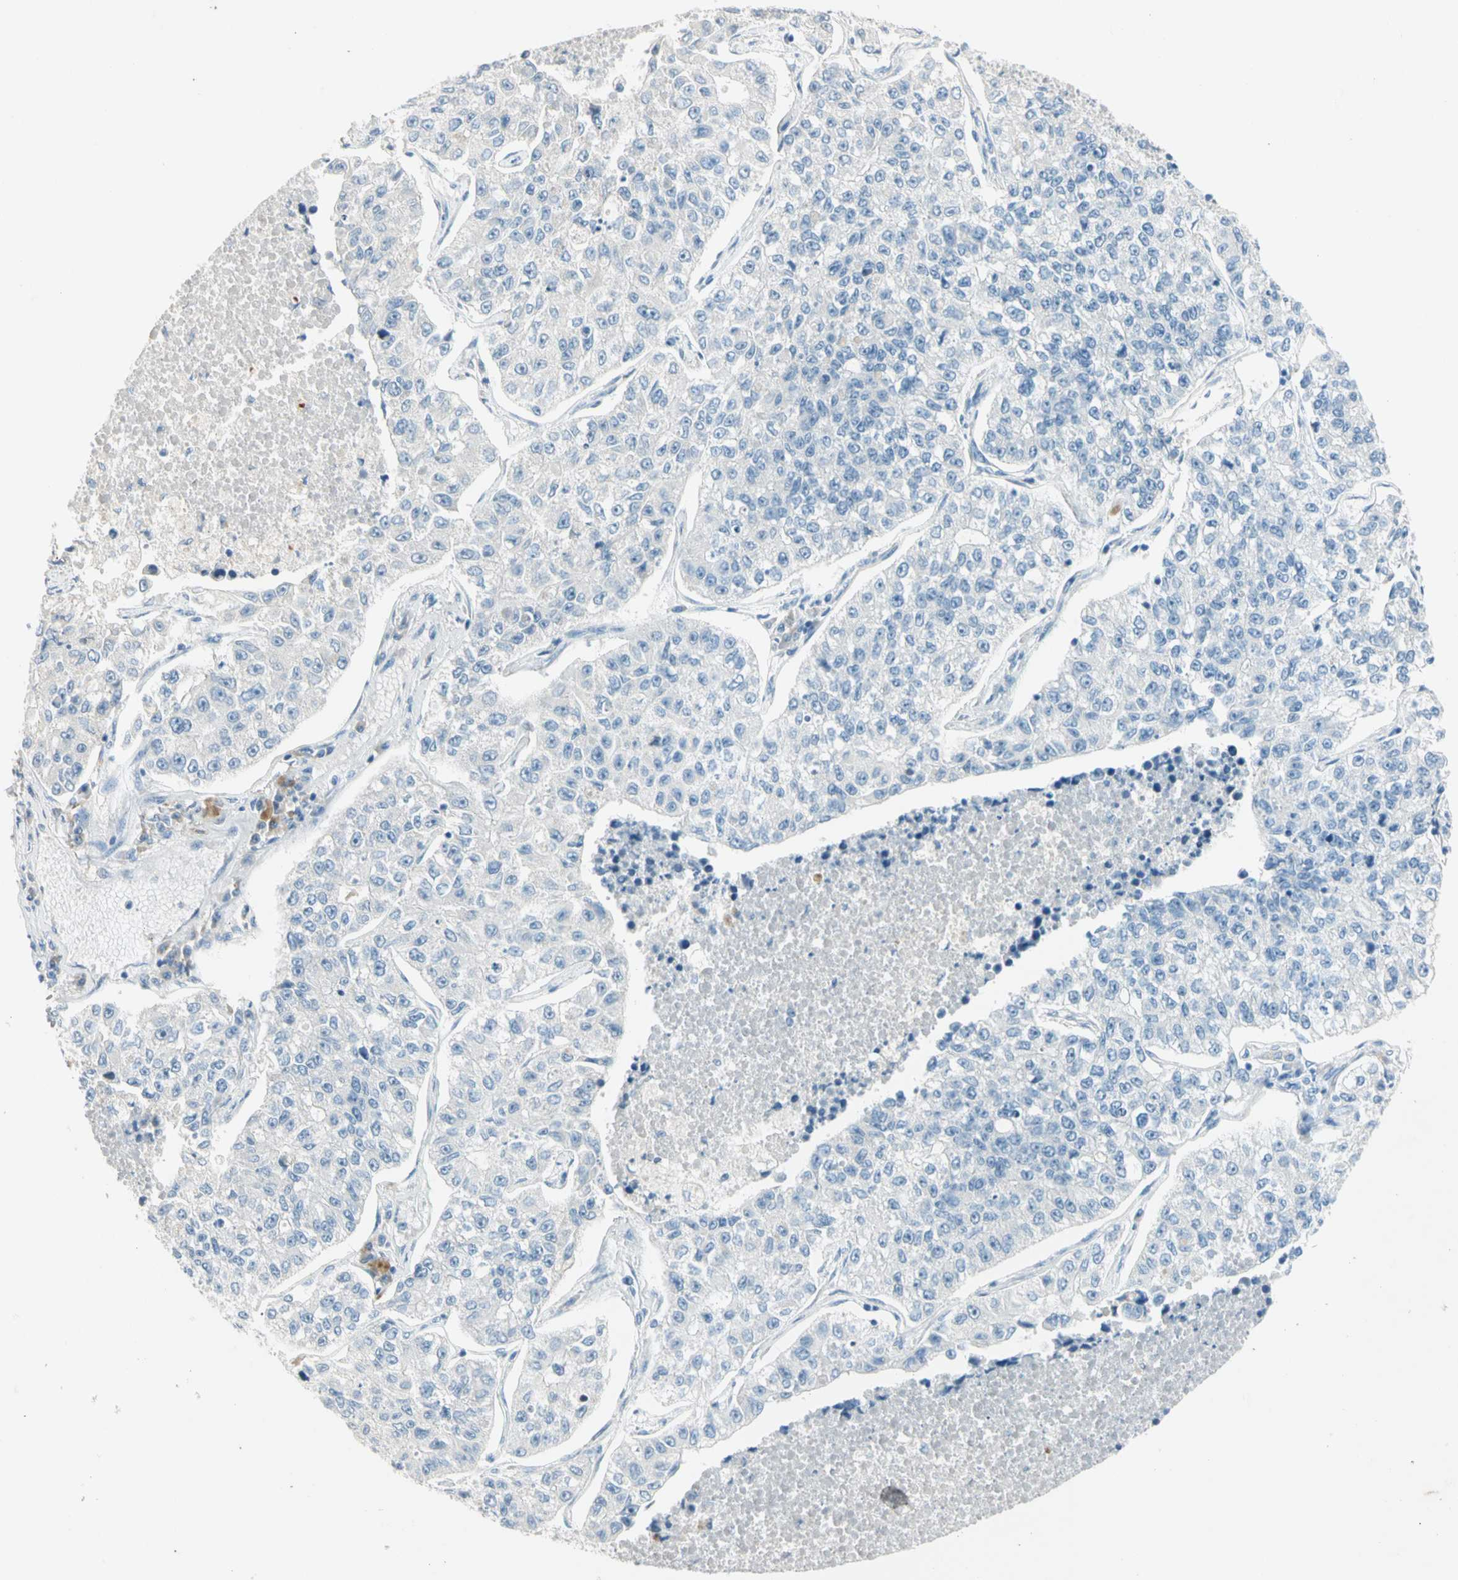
{"staining": {"intensity": "negative", "quantity": "none", "location": "none"}, "tissue": "lung cancer", "cell_type": "Tumor cells", "image_type": "cancer", "snomed": [{"axis": "morphology", "description": "Adenocarcinoma, NOS"}, {"axis": "topography", "description": "Lung"}], "caption": "There is no significant positivity in tumor cells of lung adenocarcinoma.", "gene": "SERPIND1", "patient": {"sex": "male", "age": 49}}